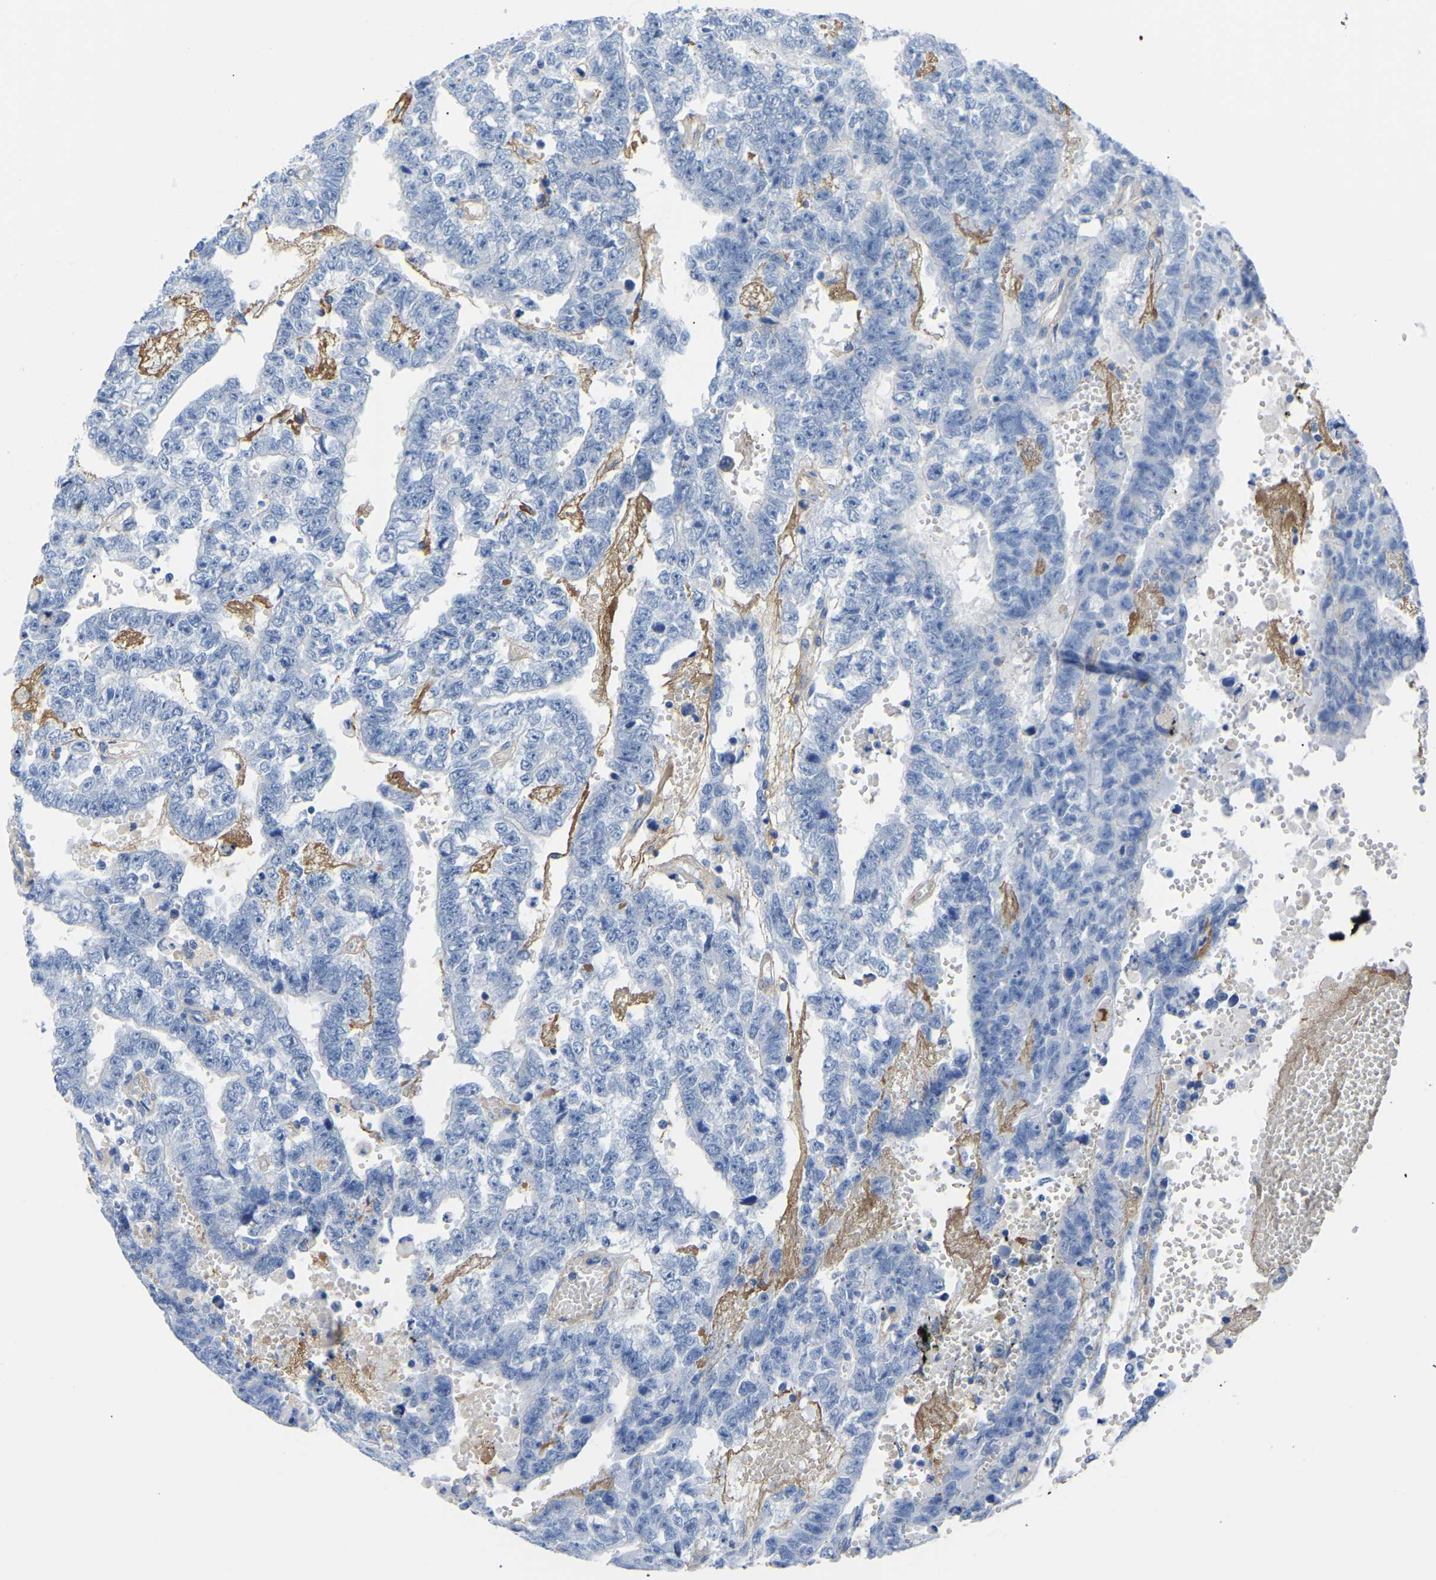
{"staining": {"intensity": "negative", "quantity": "none", "location": "none"}, "tissue": "testis cancer", "cell_type": "Tumor cells", "image_type": "cancer", "snomed": [{"axis": "morphology", "description": "Carcinoma, Embryonal, NOS"}, {"axis": "topography", "description": "Testis"}], "caption": "Testis cancer was stained to show a protein in brown. There is no significant positivity in tumor cells.", "gene": "UPK3A", "patient": {"sex": "male", "age": 25}}